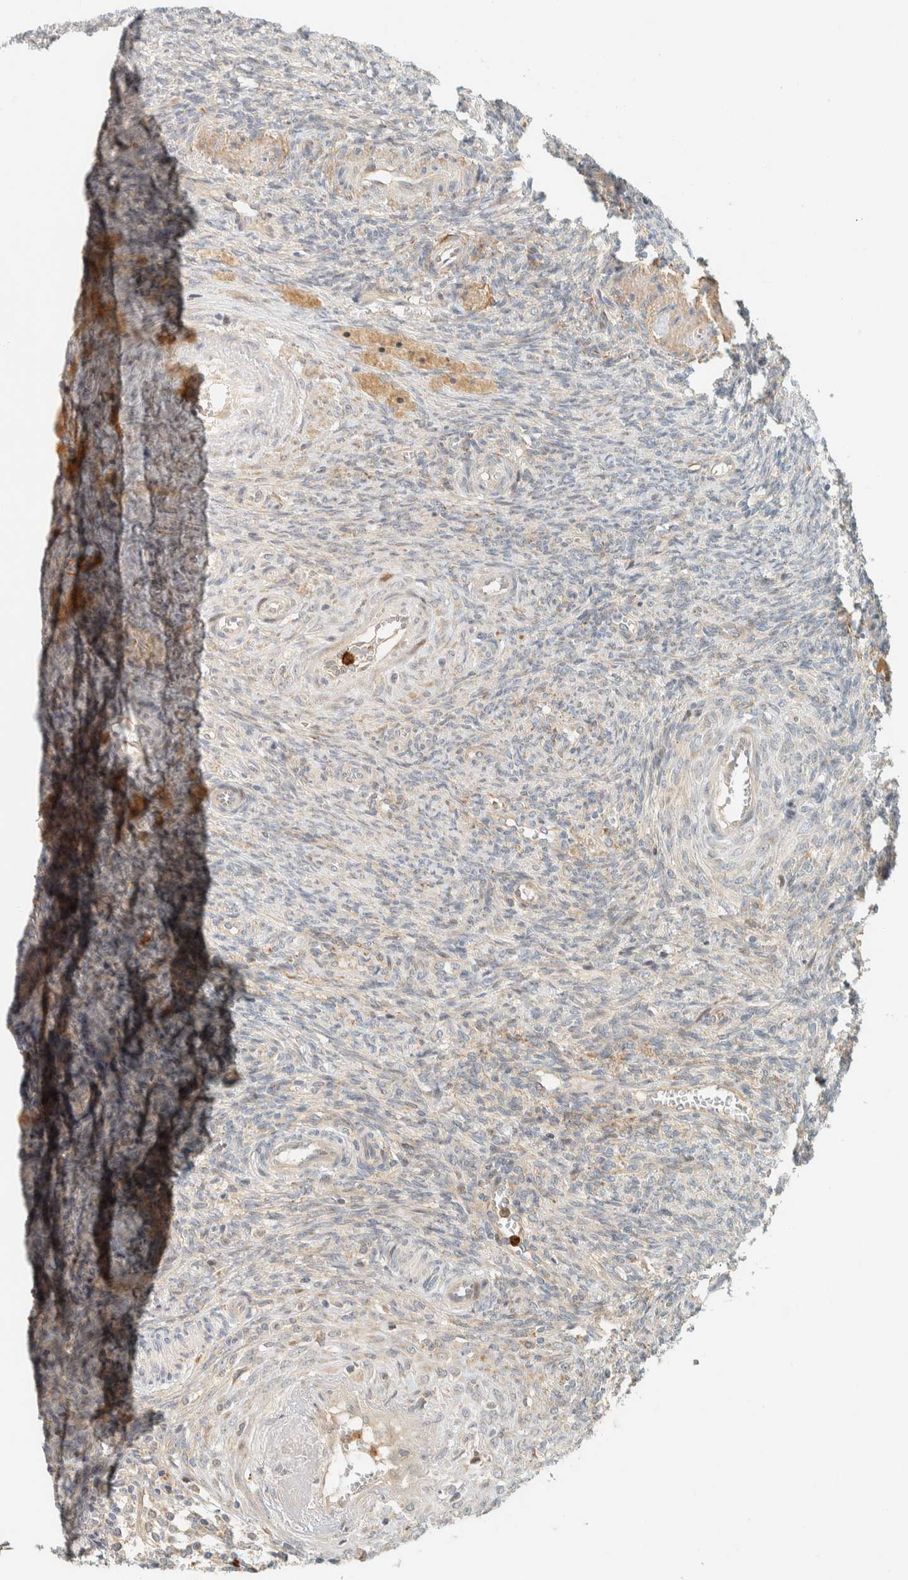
{"staining": {"intensity": "weak", "quantity": ">75%", "location": "cytoplasmic/membranous"}, "tissue": "ovary", "cell_type": "Follicle cells", "image_type": "normal", "snomed": [{"axis": "morphology", "description": "Normal tissue, NOS"}, {"axis": "topography", "description": "Ovary"}], "caption": "An image of human ovary stained for a protein demonstrates weak cytoplasmic/membranous brown staining in follicle cells.", "gene": "CCDC171", "patient": {"sex": "female", "age": 41}}